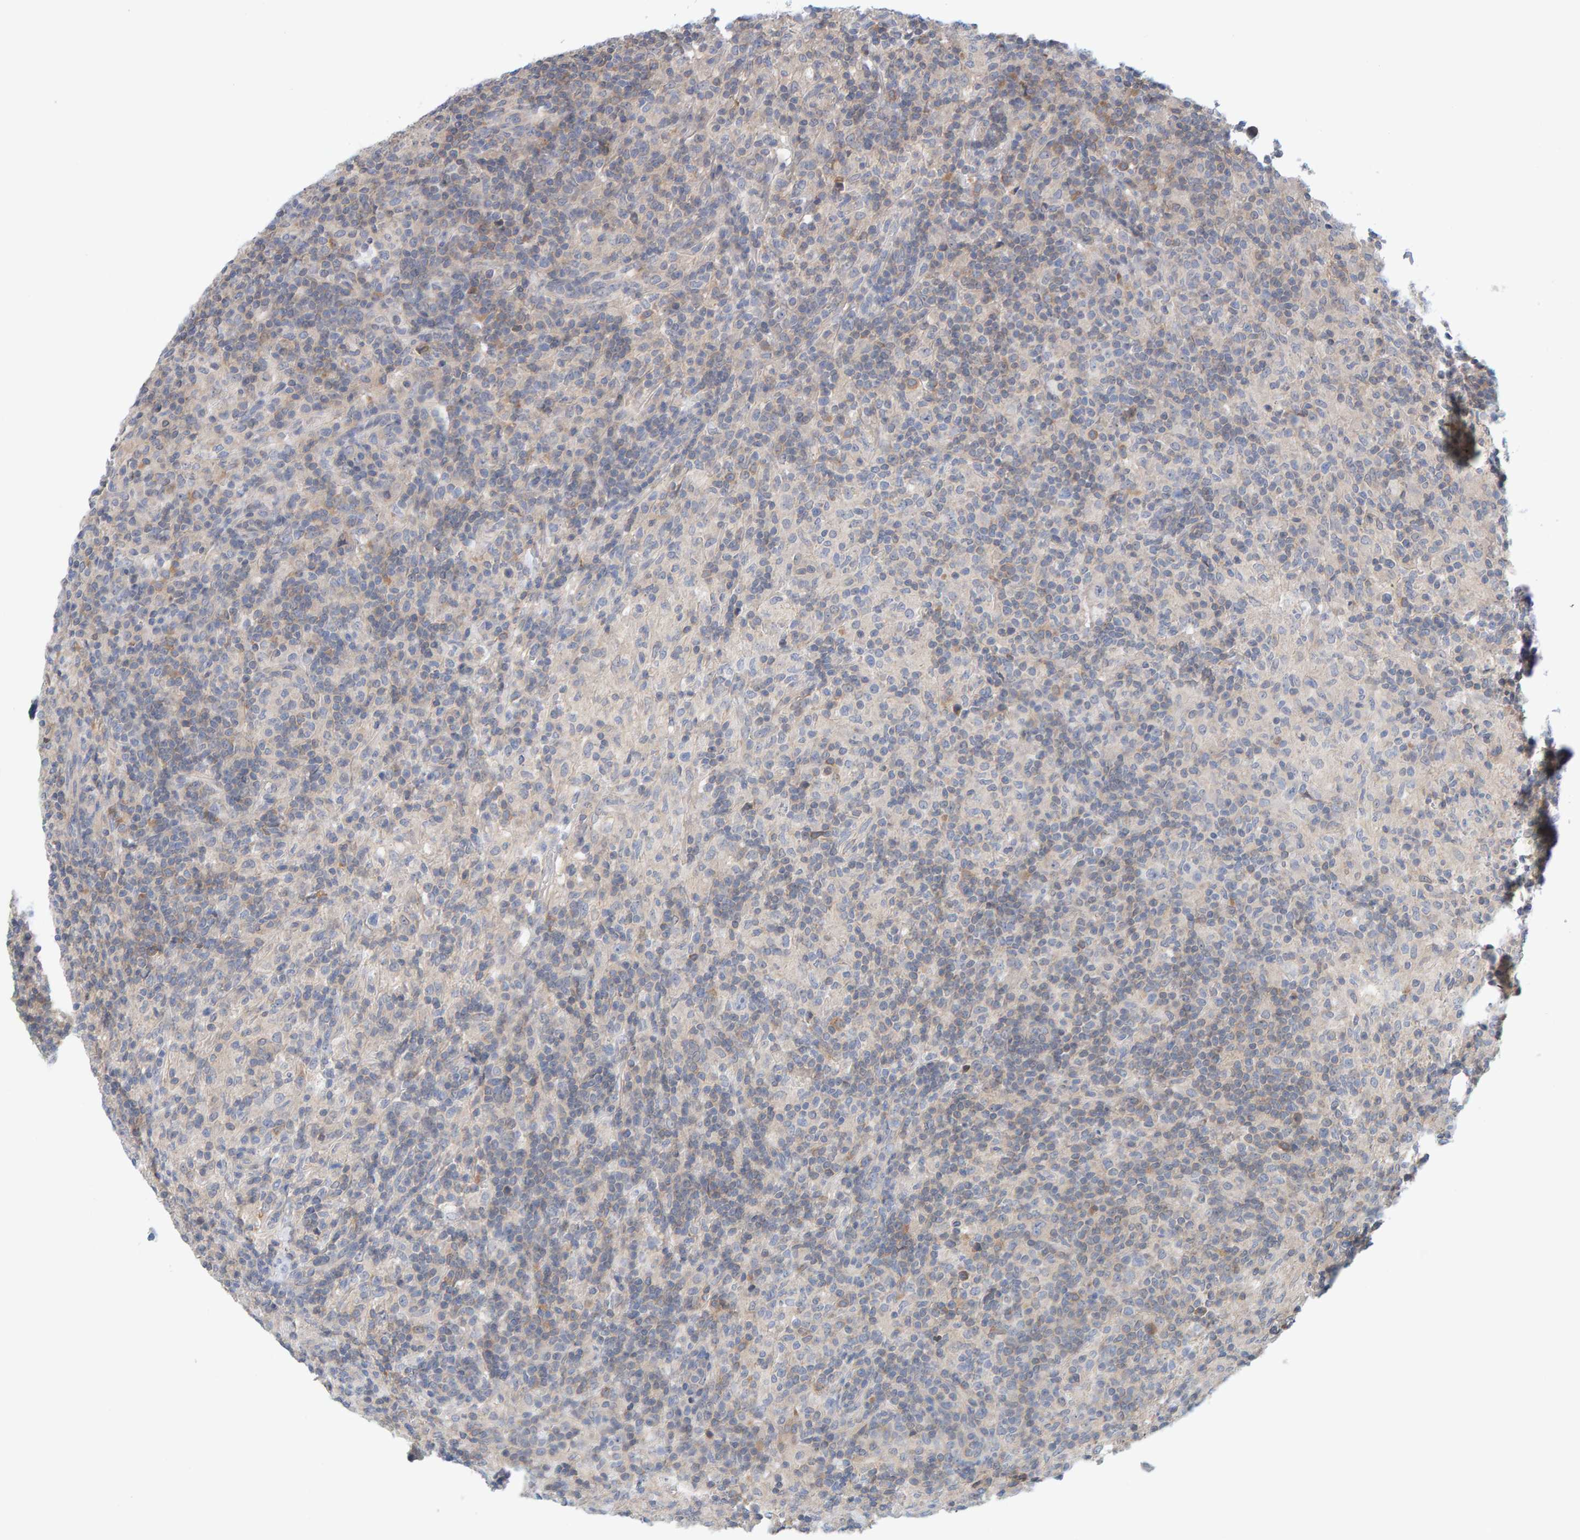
{"staining": {"intensity": "negative", "quantity": "none", "location": "none"}, "tissue": "lymphoma", "cell_type": "Tumor cells", "image_type": "cancer", "snomed": [{"axis": "morphology", "description": "Hodgkin's disease, NOS"}, {"axis": "topography", "description": "Lymph node"}], "caption": "Immunohistochemistry of Hodgkin's disease reveals no positivity in tumor cells.", "gene": "TATDN1", "patient": {"sex": "male", "age": 70}}